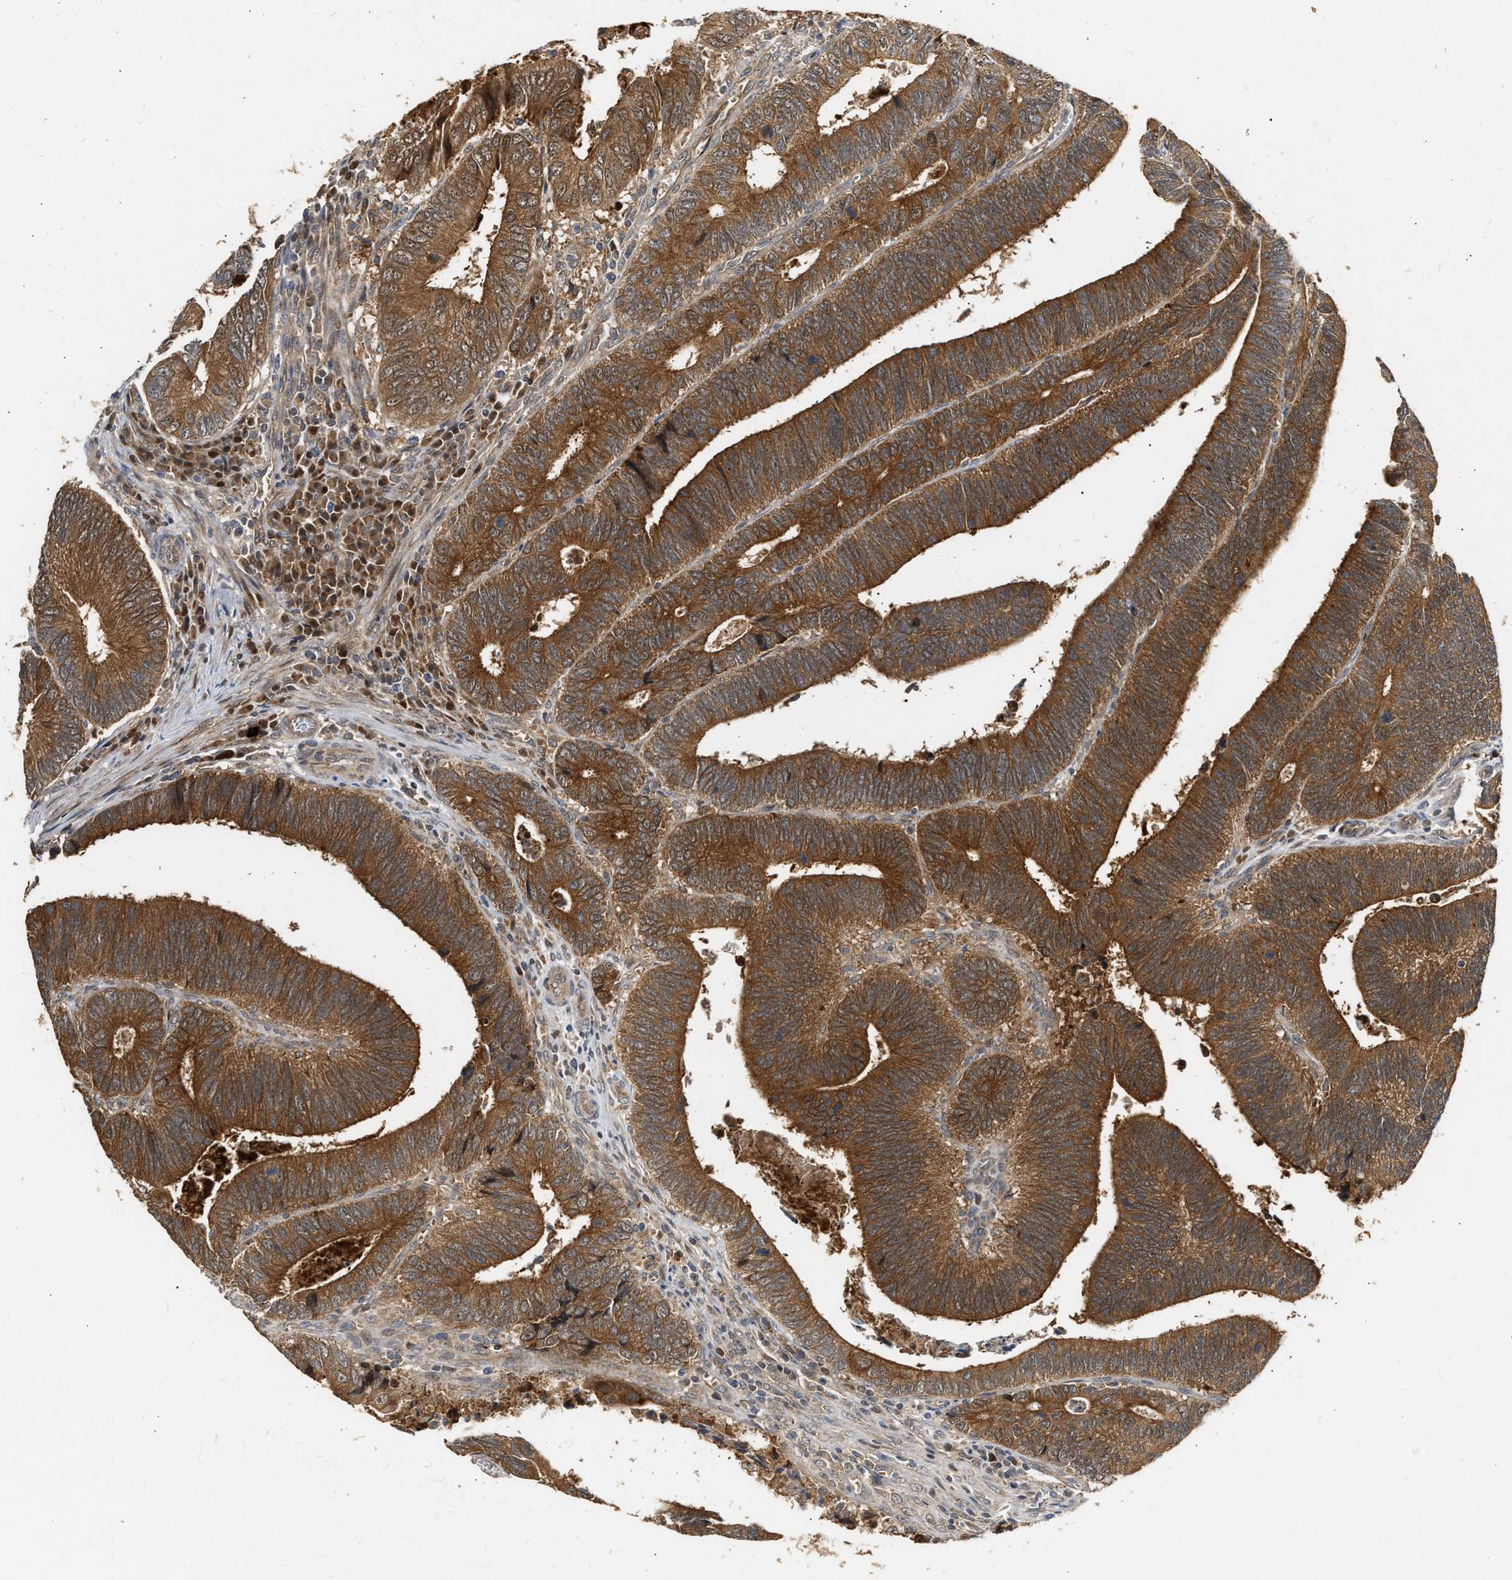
{"staining": {"intensity": "strong", "quantity": ">75%", "location": "cytoplasmic/membranous"}, "tissue": "colorectal cancer", "cell_type": "Tumor cells", "image_type": "cancer", "snomed": [{"axis": "morphology", "description": "Inflammation, NOS"}, {"axis": "morphology", "description": "Adenocarcinoma, NOS"}, {"axis": "topography", "description": "Colon"}], "caption": "DAB immunohistochemical staining of human colorectal cancer (adenocarcinoma) demonstrates strong cytoplasmic/membranous protein expression in about >75% of tumor cells. (IHC, brightfield microscopy, high magnification).", "gene": "EXTL2", "patient": {"sex": "male", "age": 72}}